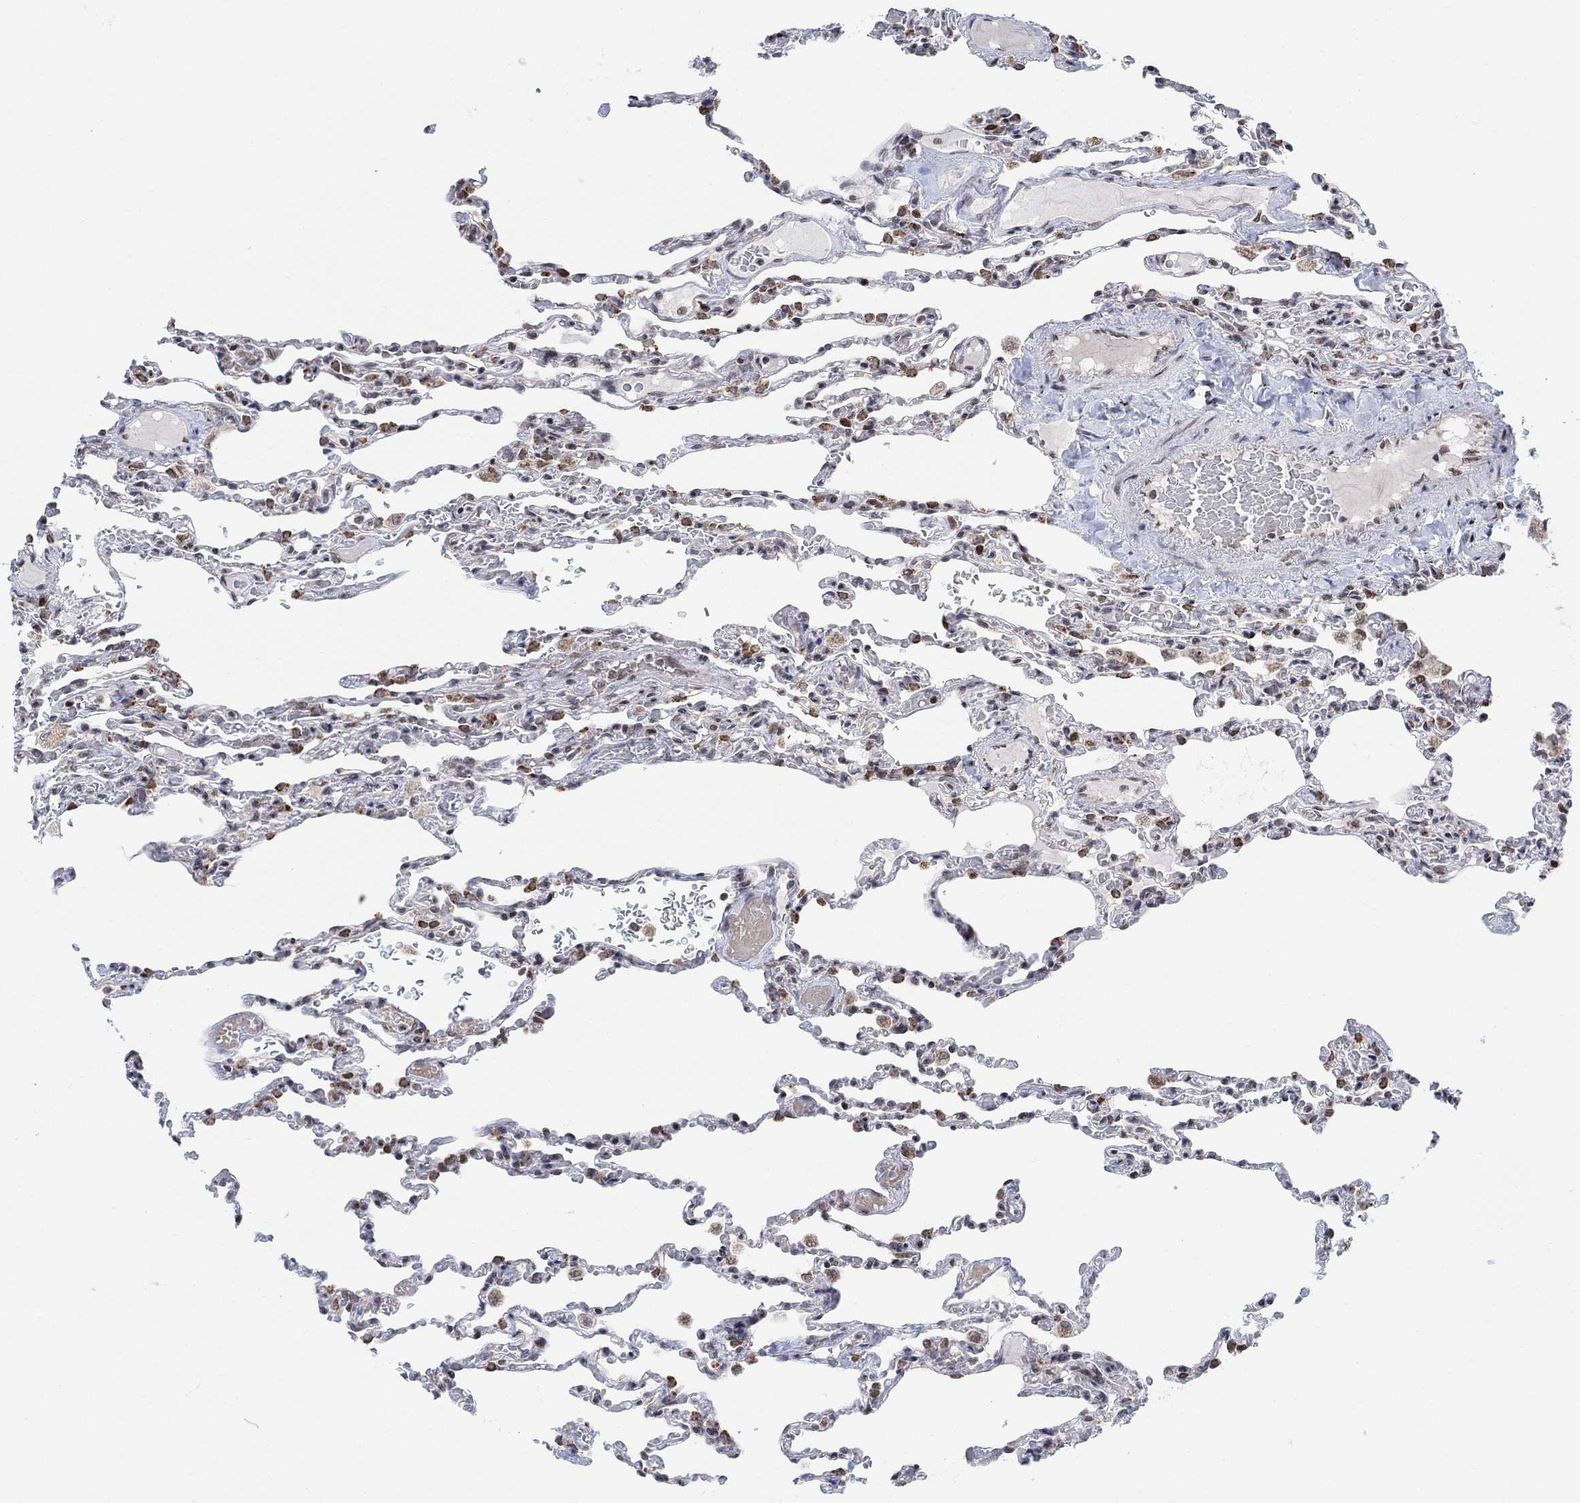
{"staining": {"intensity": "strong", "quantity": "25%-75%", "location": "nuclear"}, "tissue": "lung", "cell_type": "Alveolar cells", "image_type": "normal", "snomed": [{"axis": "morphology", "description": "Normal tissue, NOS"}, {"axis": "topography", "description": "Lung"}], "caption": "A brown stain labels strong nuclear staining of a protein in alveolar cells of normal lung. The protein of interest is stained brown, and the nuclei are stained in blue (DAB IHC with brightfield microscopy, high magnification).", "gene": "ABHD14A", "patient": {"sex": "female", "age": 43}}